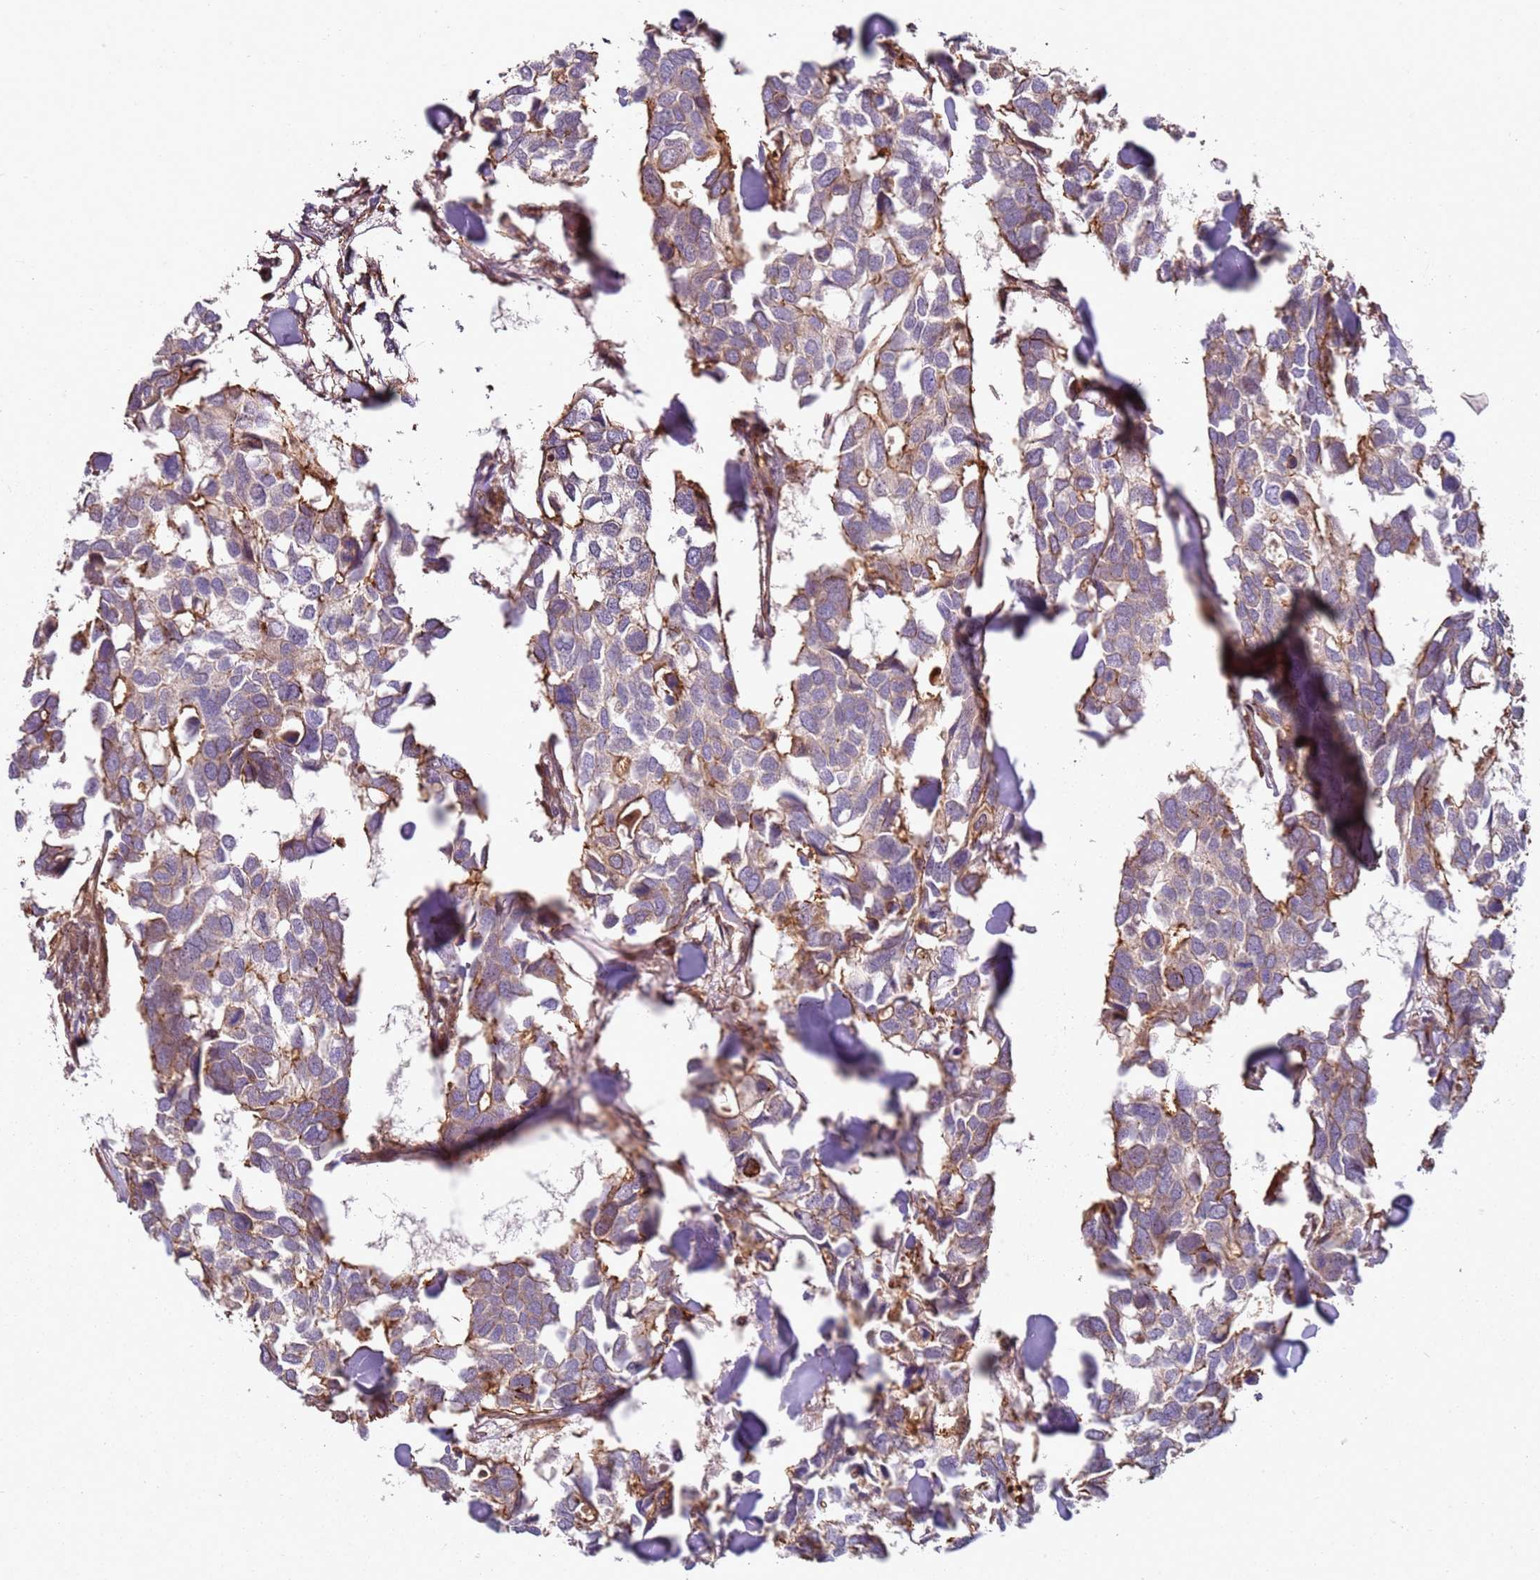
{"staining": {"intensity": "weak", "quantity": ">75%", "location": "cytoplasmic/membranous"}, "tissue": "breast cancer", "cell_type": "Tumor cells", "image_type": "cancer", "snomed": [{"axis": "morphology", "description": "Duct carcinoma"}, {"axis": "topography", "description": "Breast"}], "caption": "Immunohistochemistry (IHC) of human breast cancer (infiltrating ductal carcinoma) reveals low levels of weak cytoplasmic/membranous positivity in about >75% of tumor cells.", "gene": "C2CD4B", "patient": {"sex": "female", "age": 83}}